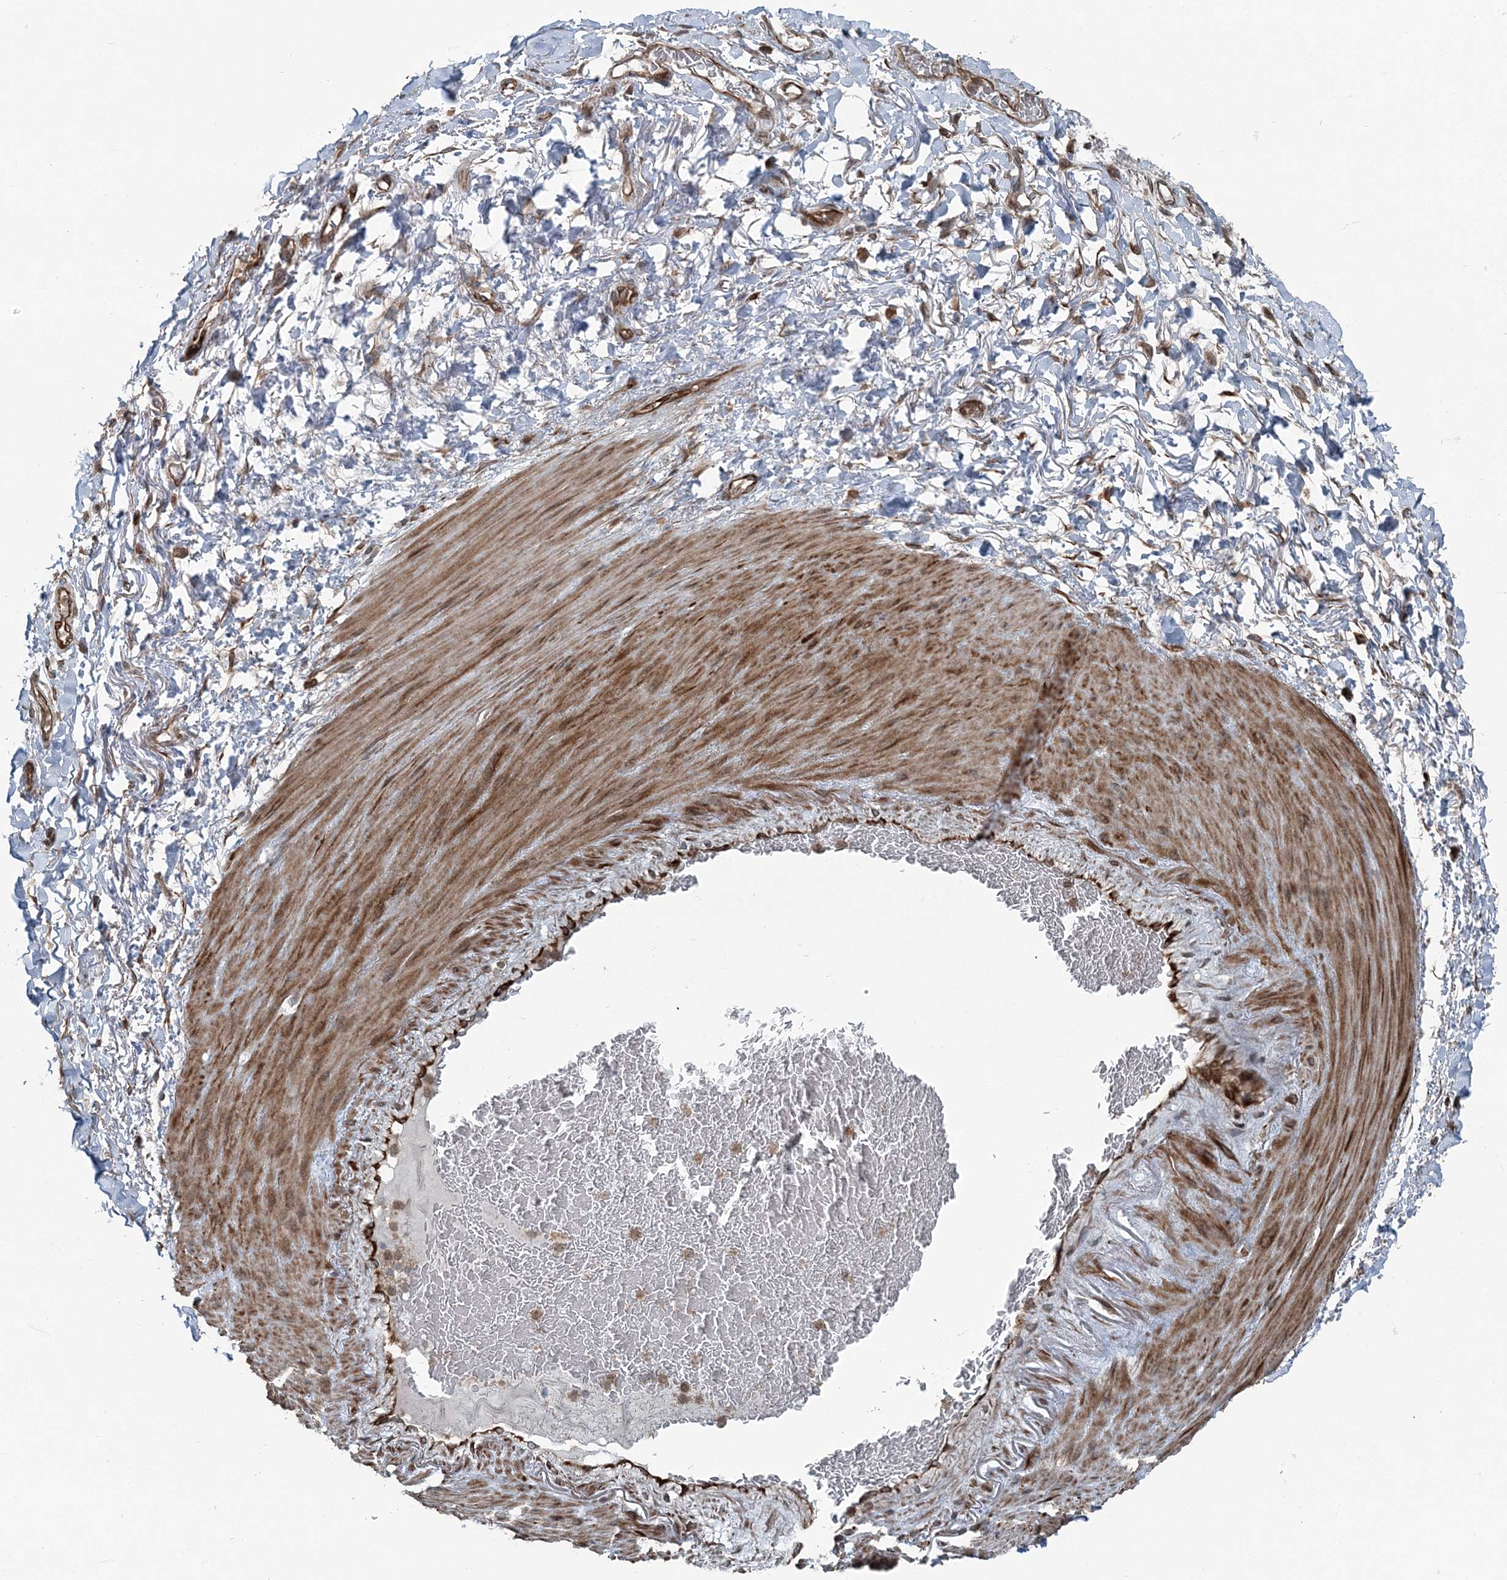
{"staining": {"intensity": "moderate", "quantity": ">75%", "location": "cytoplasmic/membranous"}, "tissue": "adipose tissue", "cell_type": "Adipocytes", "image_type": "normal", "snomed": [{"axis": "morphology", "description": "Normal tissue, NOS"}, {"axis": "morphology", "description": "Adenocarcinoma, NOS"}, {"axis": "topography", "description": "Esophagus"}], "caption": "A brown stain highlights moderate cytoplasmic/membranous positivity of a protein in adipocytes of benign human adipose tissue. (Stains: DAB in brown, nuclei in blue, Microscopy: brightfield microscopy at high magnification).", "gene": "FBXL17", "patient": {"sex": "male", "age": 62}}